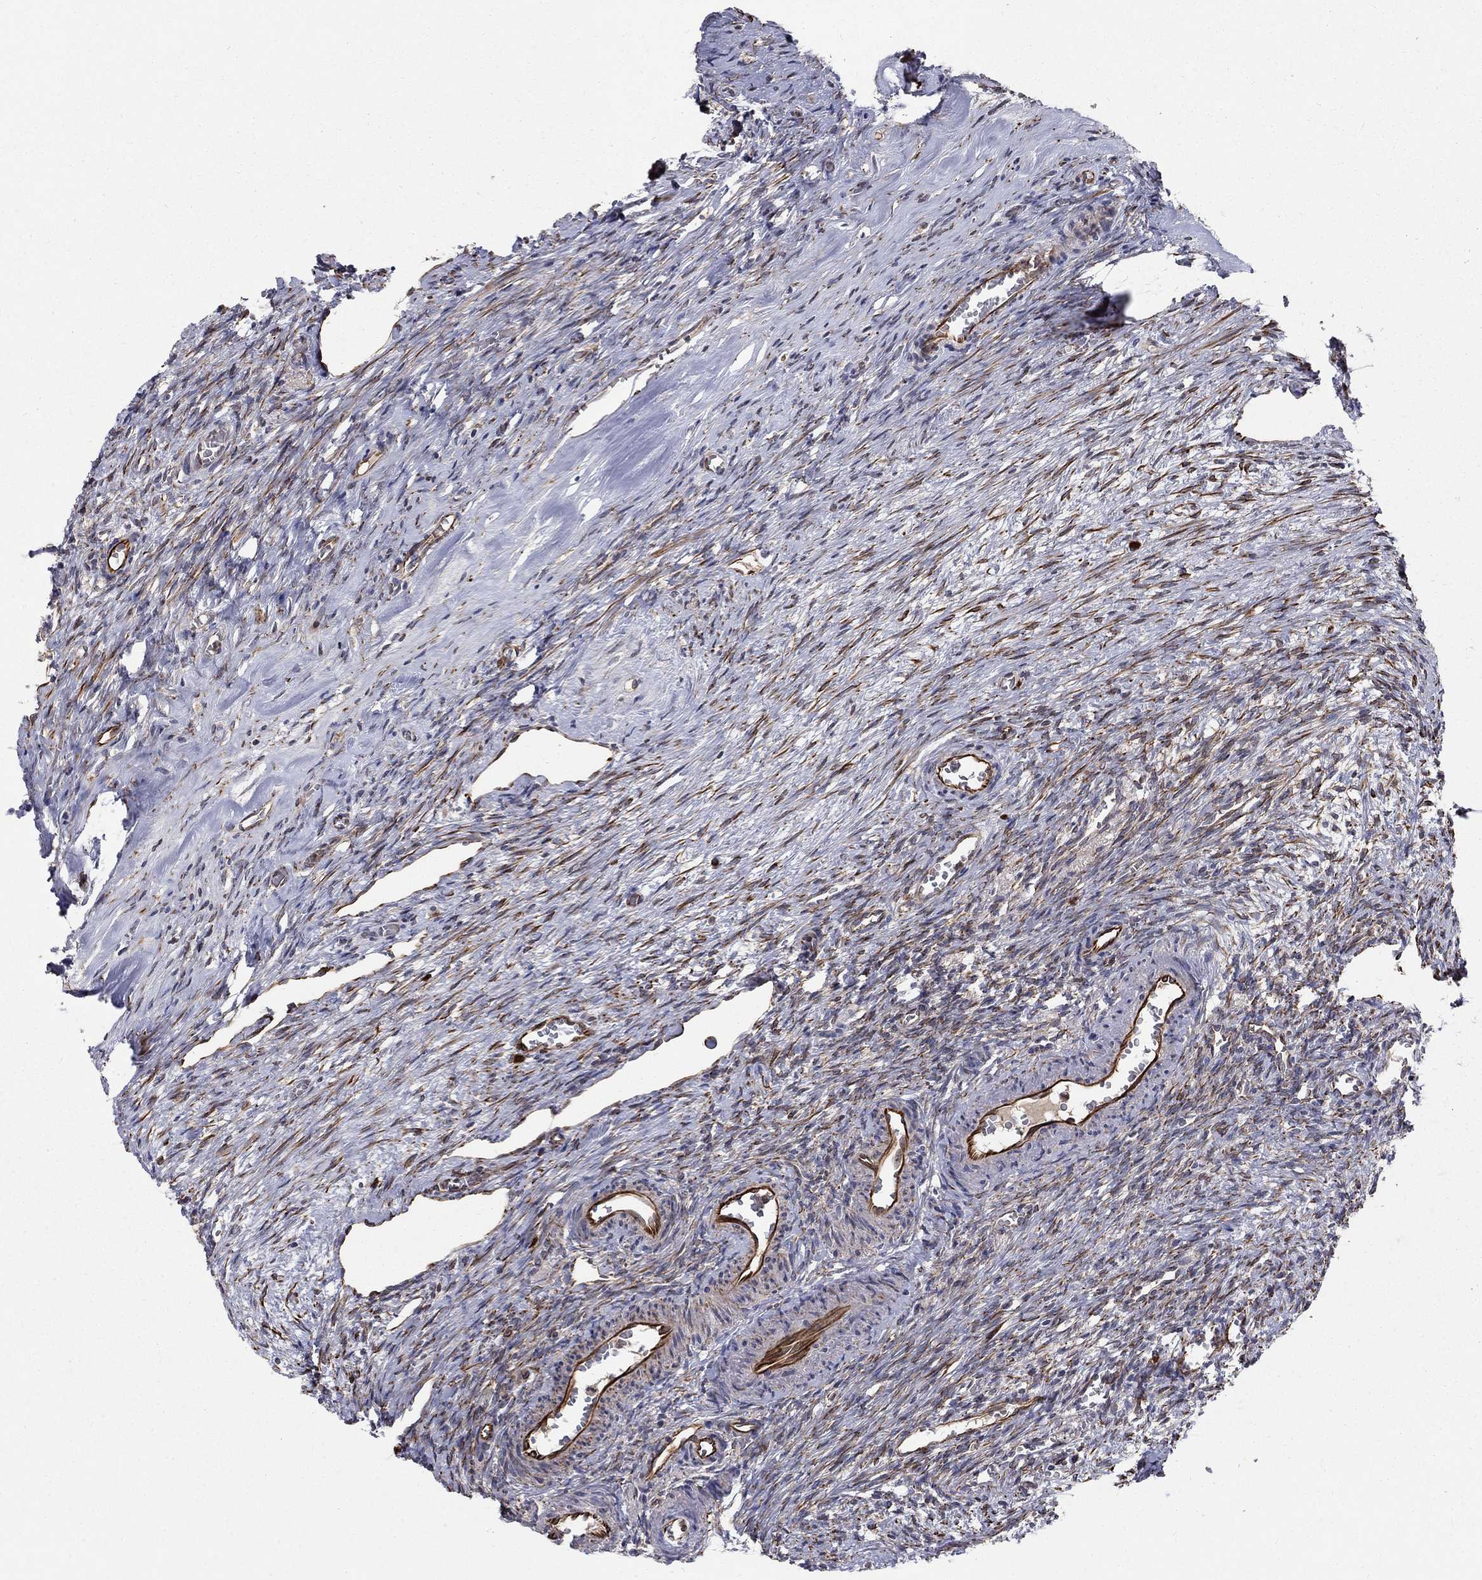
{"staining": {"intensity": "negative", "quantity": "none", "location": "none"}, "tissue": "ovary", "cell_type": "Ovarian stroma cells", "image_type": "normal", "snomed": [{"axis": "morphology", "description": "Normal tissue, NOS"}, {"axis": "topography", "description": "Ovary"}], "caption": "Immunohistochemical staining of benign ovary reveals no significant positivity in ovarian stroma cells. (Brightfield microscopy of DAB (3,3'-diaminobenzidine) IHC at high magnification).", "gene": "MSRA", "patient": {"sex": "female", "age": 39}}